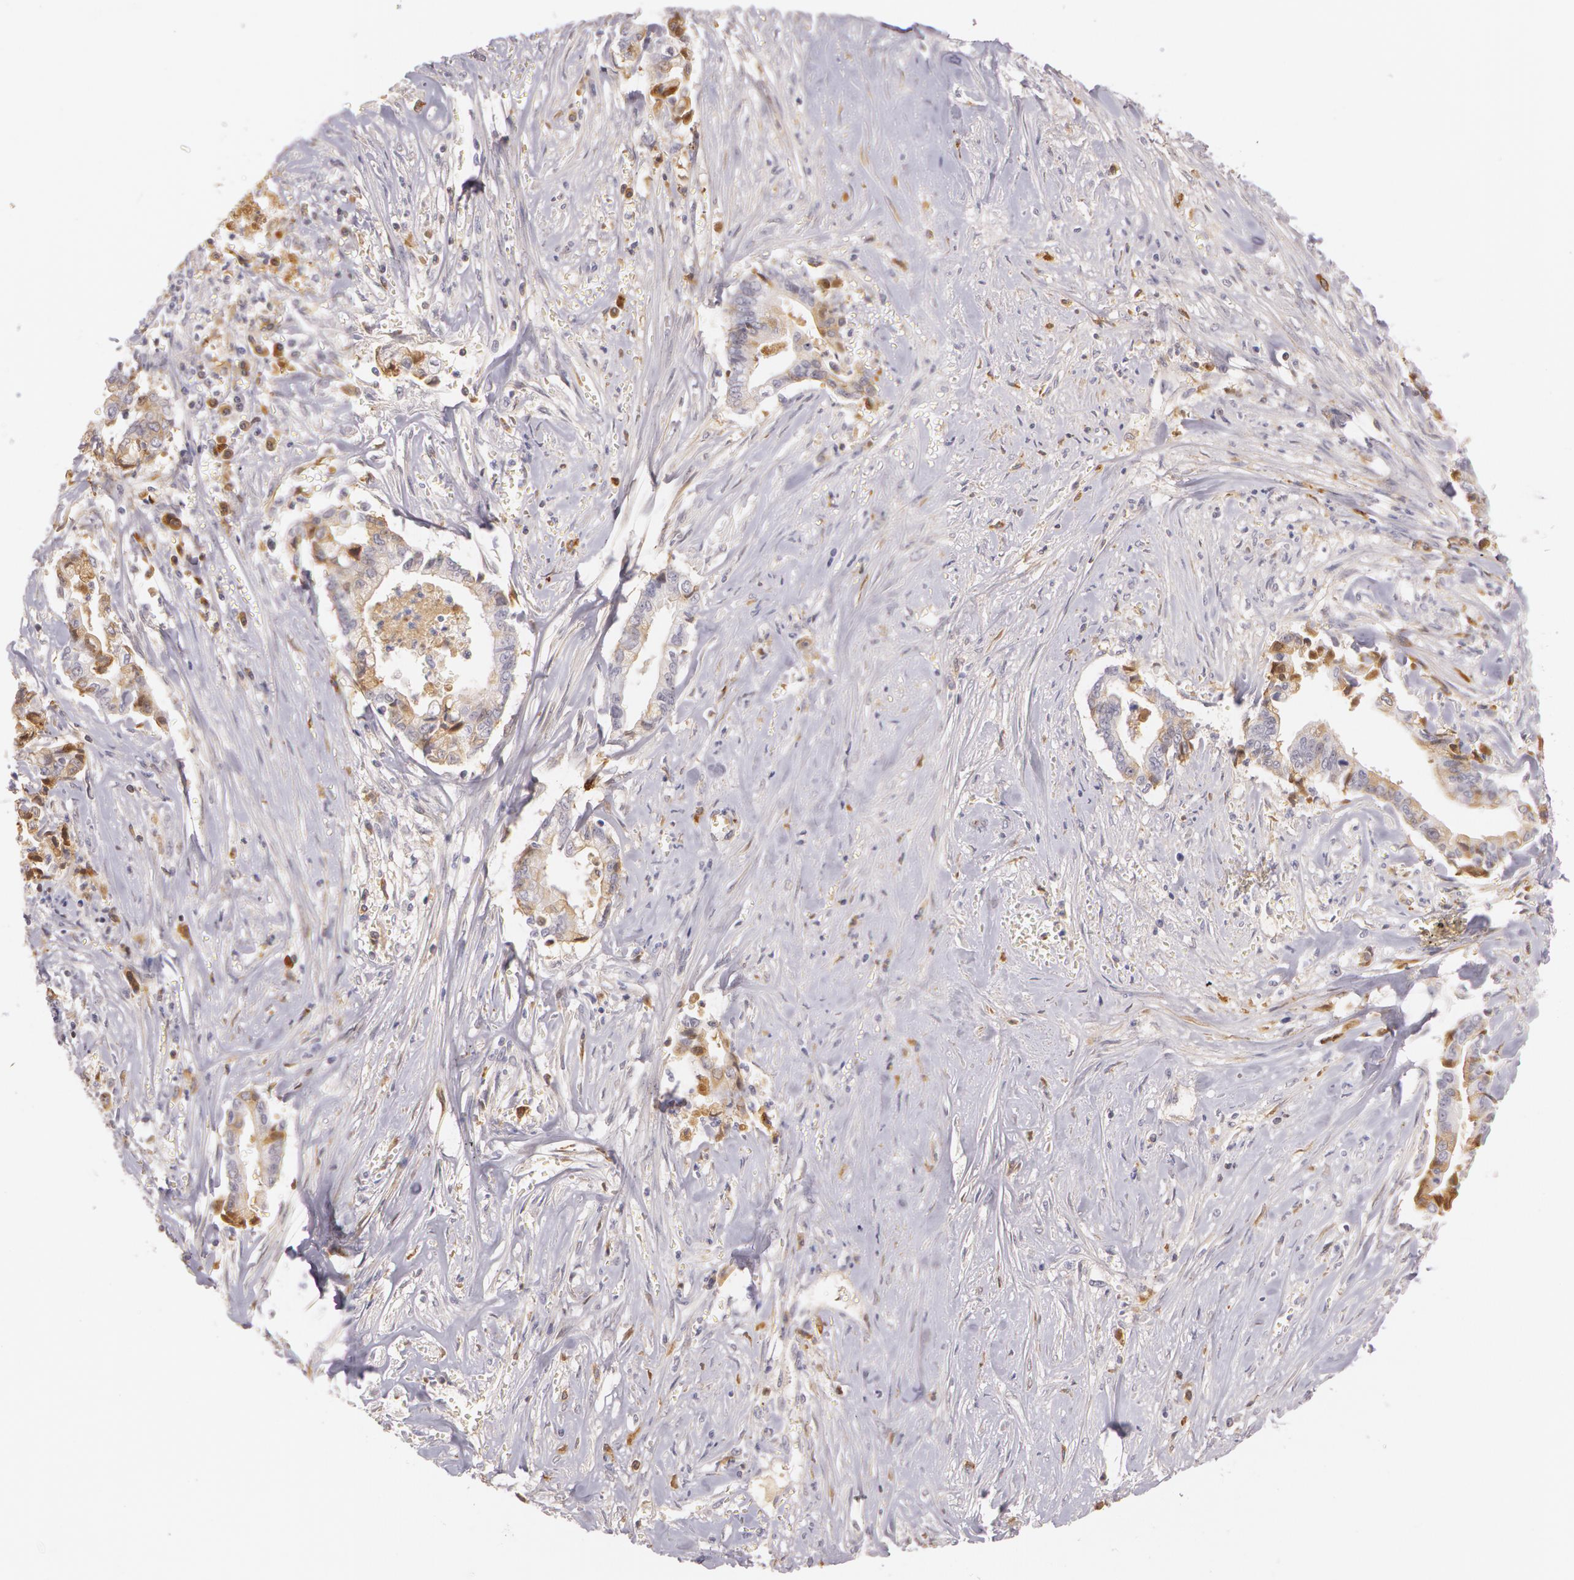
{"staining": {"intensity": "weak", "quantity": "25%-75%", "location": "cytoplasmic/membranous"}, "tissue": "liver cancer", "cell_type": "Tumor cells", "image_type": "cancer", "snomed": [{"axis": "morphology", "description": "Cholangiocarcinoma"}, {"axis": "topography", "description": "Liver"}], "caption": "Cholangiocarcinoma (liver) was stained to show a protein in brown. There is low levels of weak cytoplasmic/membranous positivity in approximately 25%-75% of tumor cells. (brown staining indicates protein expression, while blue staining denotes nuclei).", "gene": "LBP", "patient": {"sex": "male", "age": 57}}